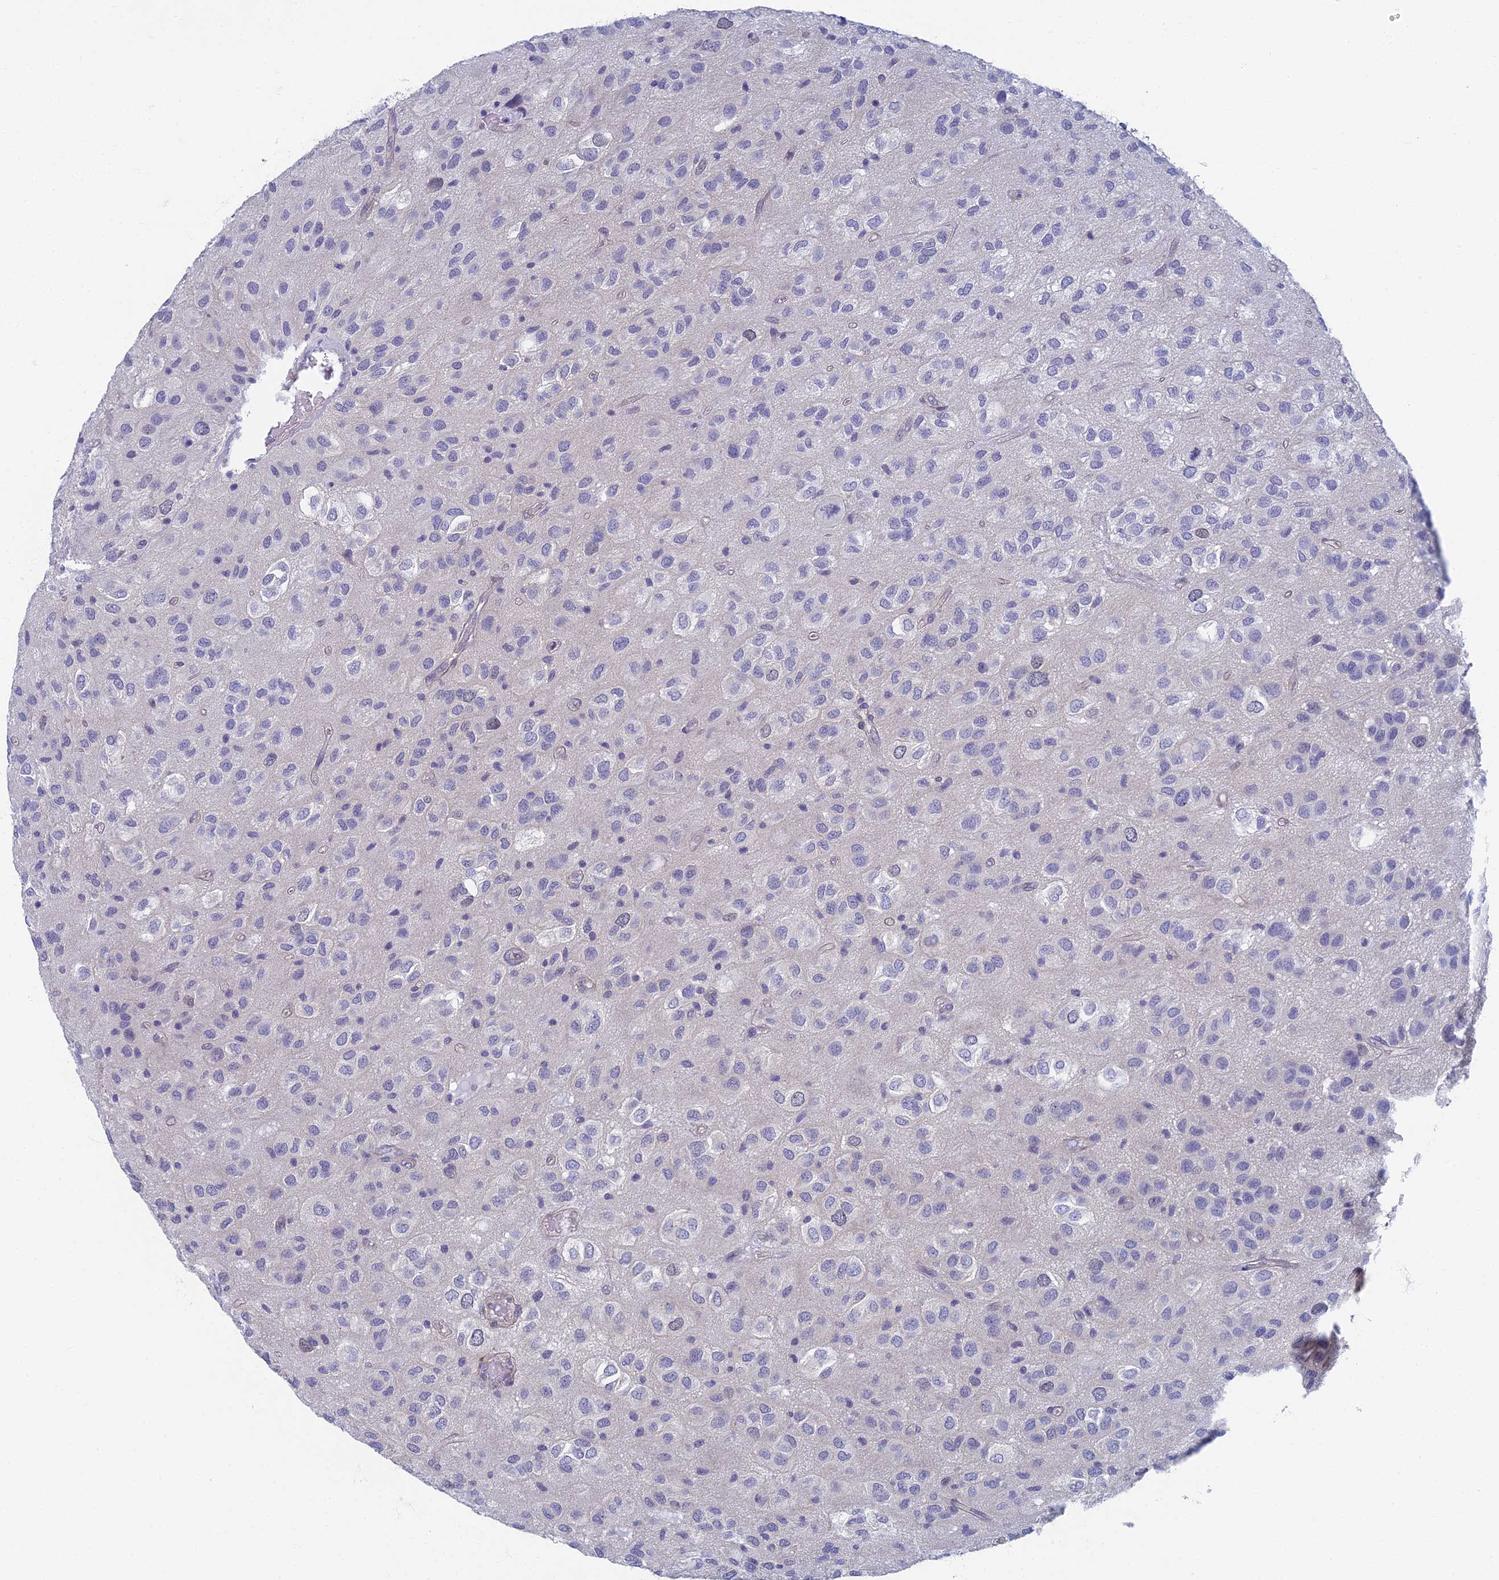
{"staining": {"intensity": "negative", "quantity": "none", "location": "none"}, "tissue": "glioma", "cell_type": "Tumor cells", "image_type": "cancer", "snomed": [{"axis": "morphology", "description": "Glioma, malignant, Low grade"}, {"axis": "topography", "description": "Brain"}], "caption": "Immunohistochemistry micrograph of neoplastic tissue: low-grade glioma (malignant) stained with DAB shows no significant protein staining in tumor cells. (Stains: DAB immunohistochemistry (IHC) with hematoxylin counter stain, Microscopy: brightfield microscopy at high magnification).", "gene": "SPIN4", "patient": {"sex": "male", "age": 66}}